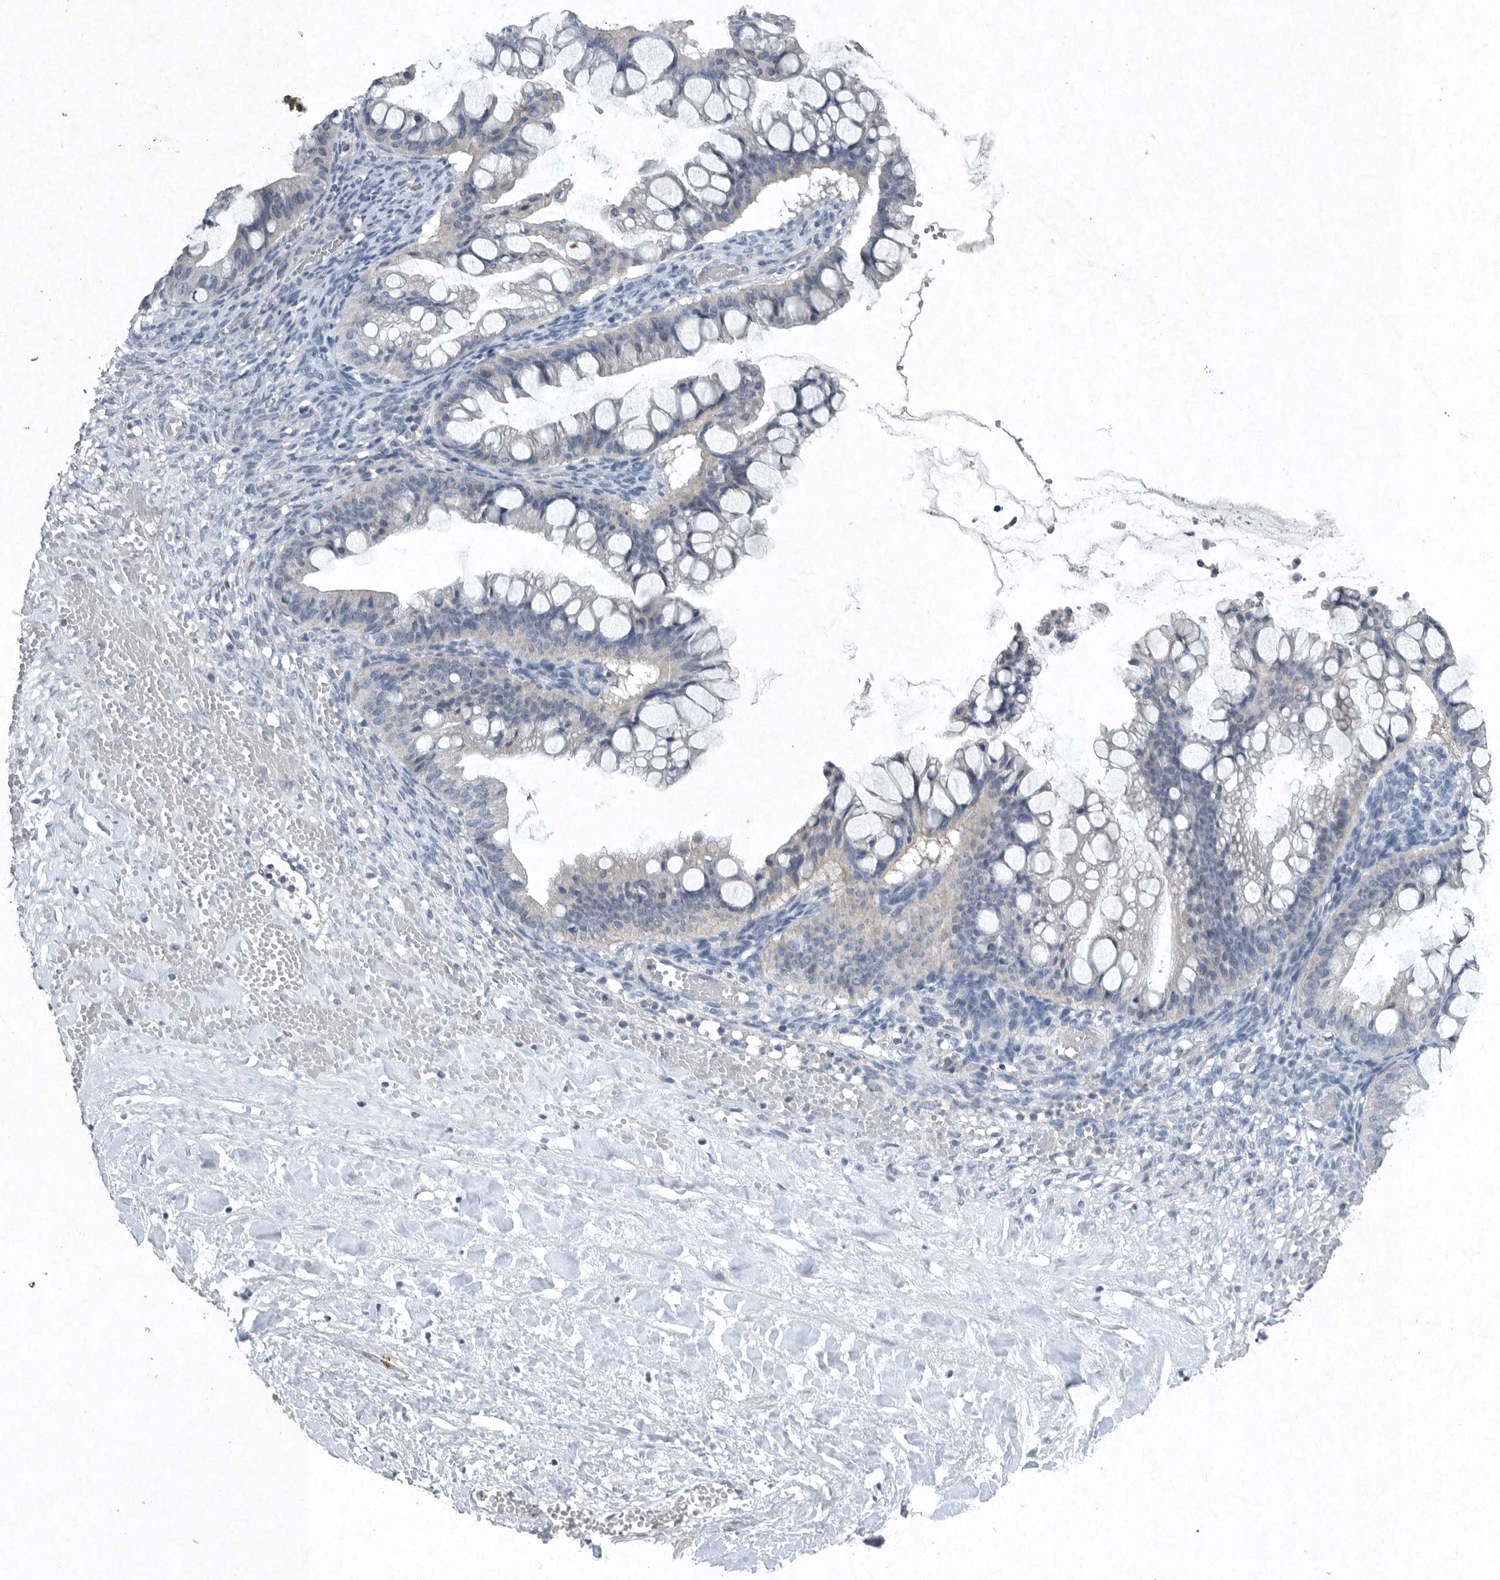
{"staining": {"intensity": "negative", "quantity": "none", "location": "none"}, "tissue": "ovarian cancer", "cell_type": "Tumor cells", "image_type": "cancer", "snomed": [{"axis": "morphology", "description": "Cystadenocarcinoma, mucinous, NOS"}, {"axis": "topography", "description": "Ovary"}], "caption": "There is no significant expression in tumor cells of mucinous cystadenocarcinoma (ovarian). (Stains: DAB (3,3'-diaminobenzidine) IHC with hematoxylin counter stain, Microscopy: brightfield microscopy at high magnification).", "gene": "IL20", "patient": {"sex": "female", "age": 73}}